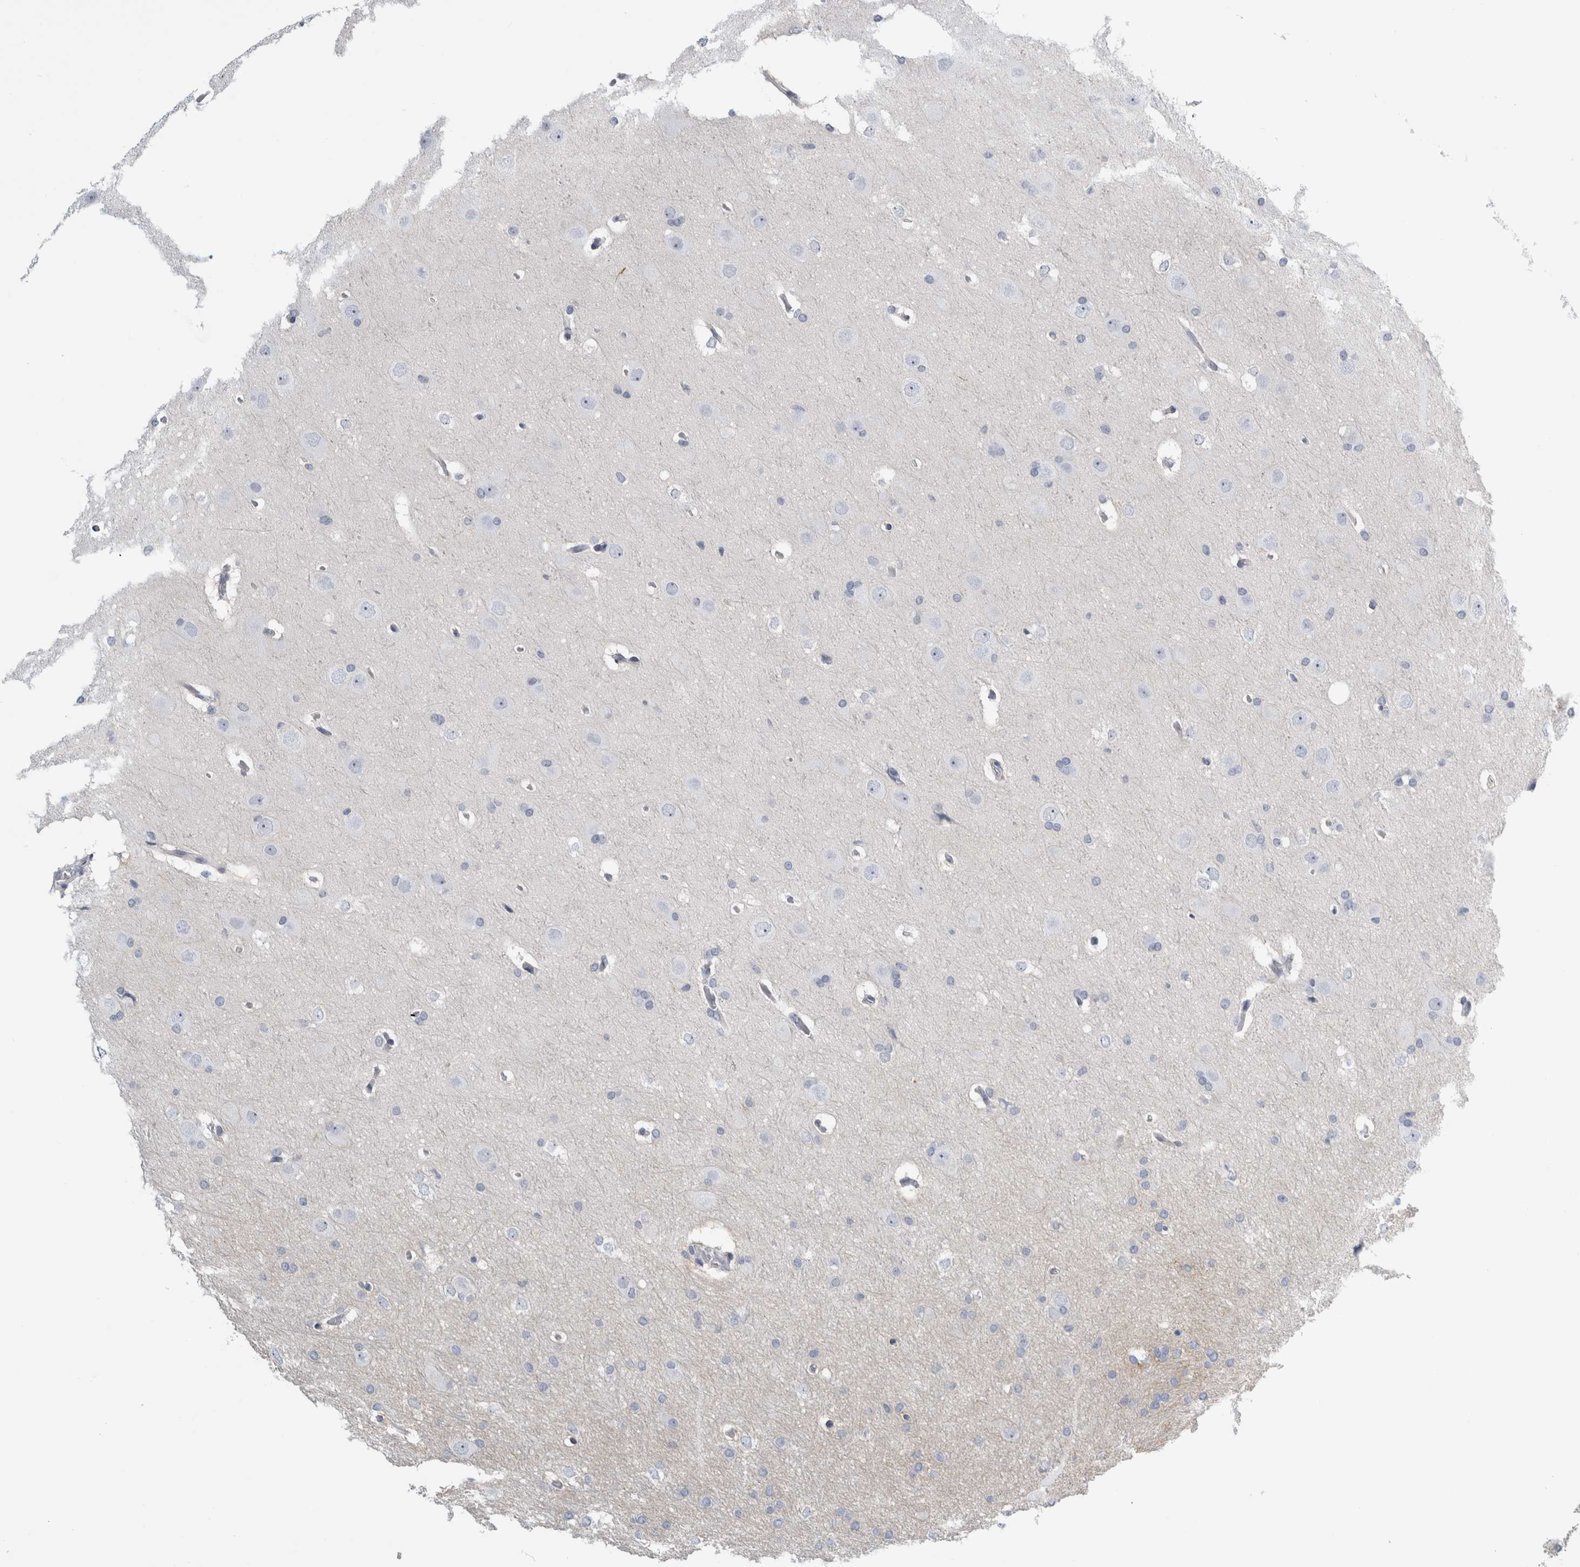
{"staining": {"intensity": "negative", "quantity": "none", "location": "none"}, "tissue": "glioma", "cell_type": "Tumor cells", "image_type": "cancer", "snomed": [{"axis": "morphology", "description": "Glioma, malignant, Low grade"}, {"axis": "topography", "description": "Brain"}], "caption": "Immunohistochemical staining of human glioma exhibits no significant expression in tumor cells.", "gene": "ANKFY1", "patient": {"sex": "female", "age": 37}}